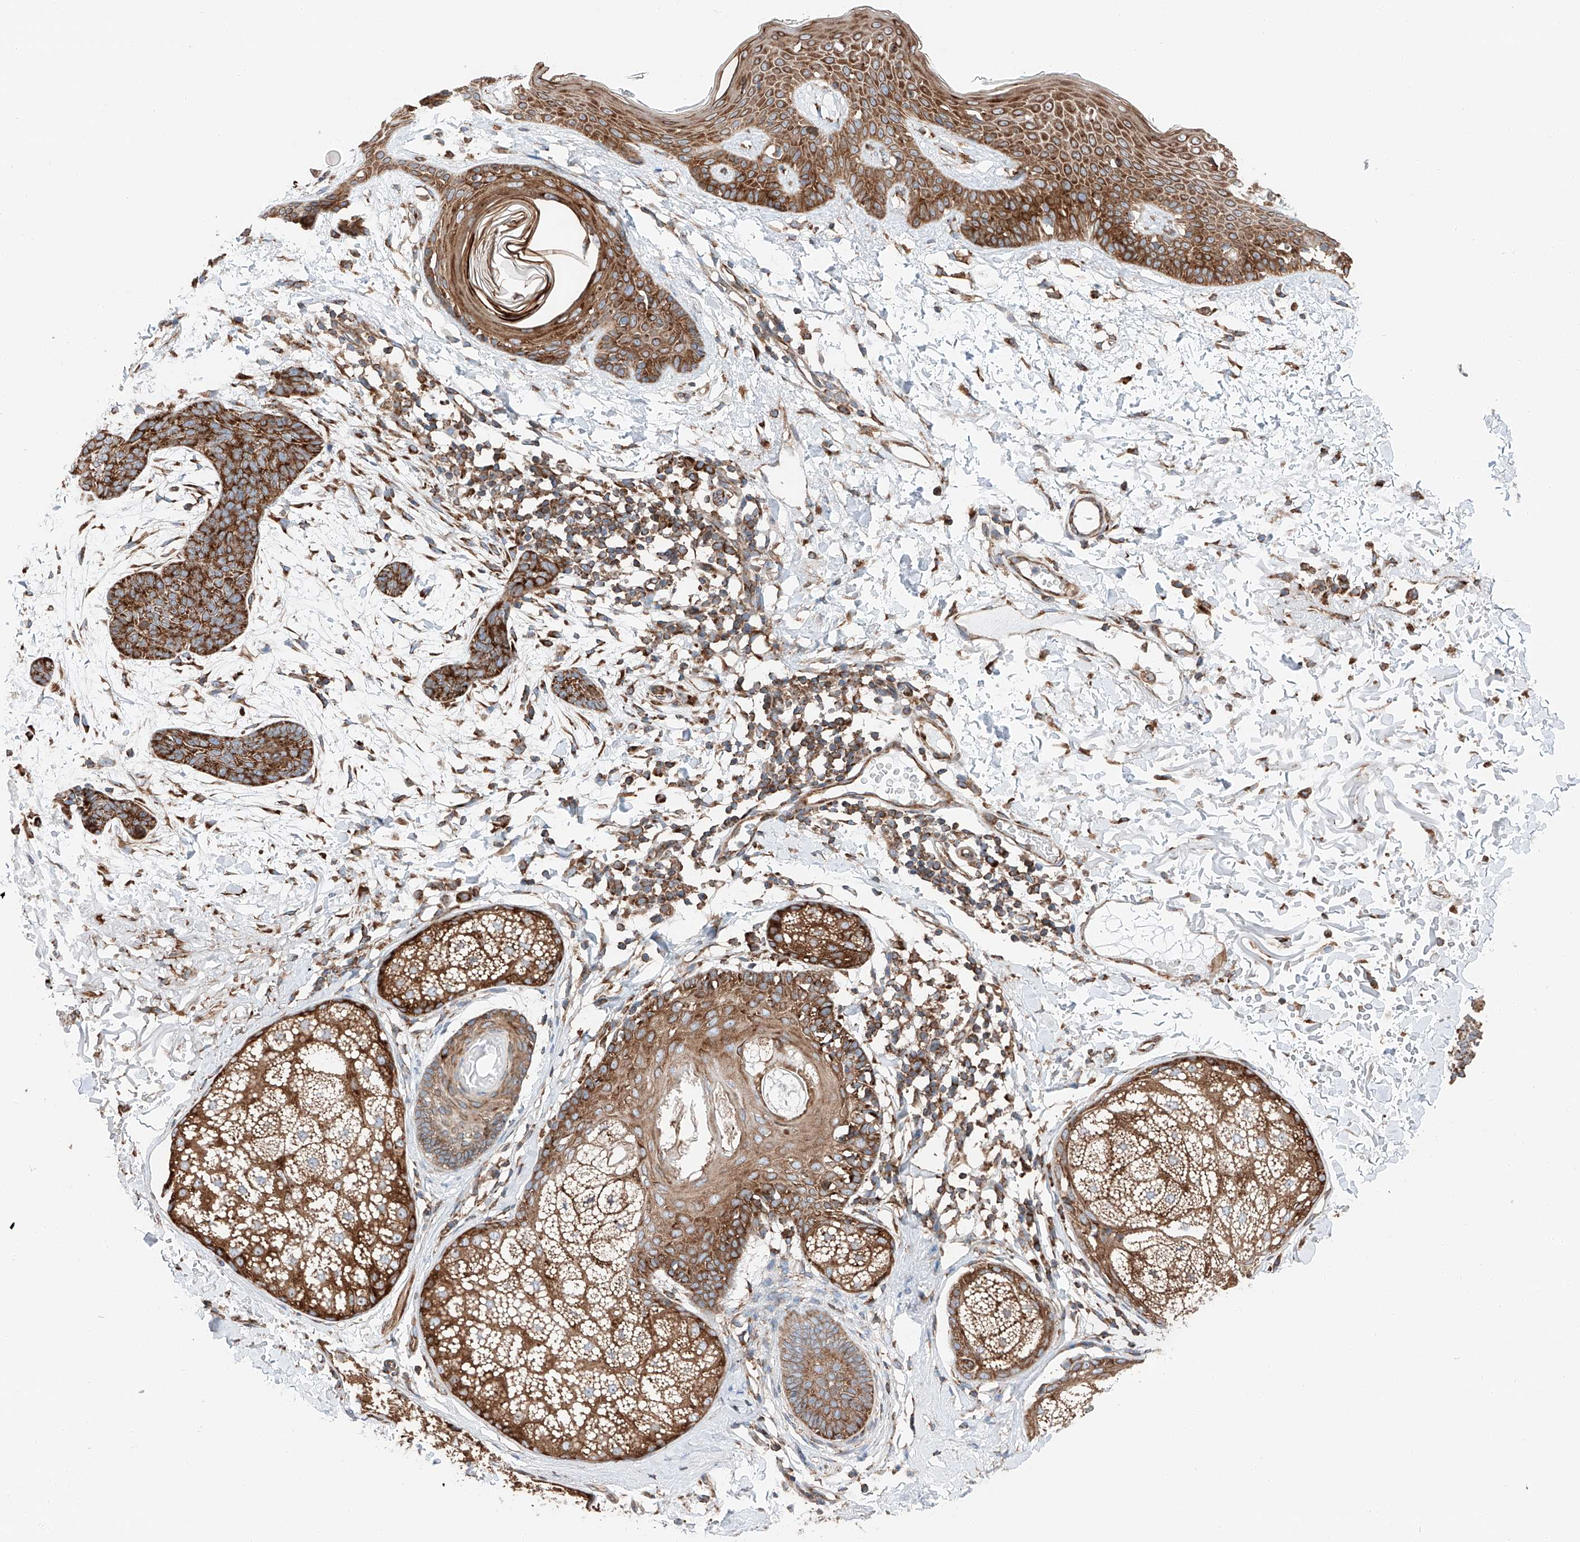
{"staining": {"intensity": "moderate", "quantity": ">75%", "location": "cytoplasmic/membranous"}, "tissue": "skin cancer", "cell_type": "Tumor cells", "image_type": "cancer", "snomed": [{"axis": "morphology", "description": "Basal cell carcinoma"}, {"axis": "topography", "description": "Skin"}], "caption": "Immunohistochemistry micrograph of neoplastic tissue: skin basal cell carcinoma stained using immunohistochemistry demonstrates medium levels of moderate protein expression localized specifically in the cytoplasmic/membranous of tumor cells, appearing as a cytoplasmic/membranous brown color.", "gene": "ZC3H15", "patient": {"sex": "male", "age": 85}}